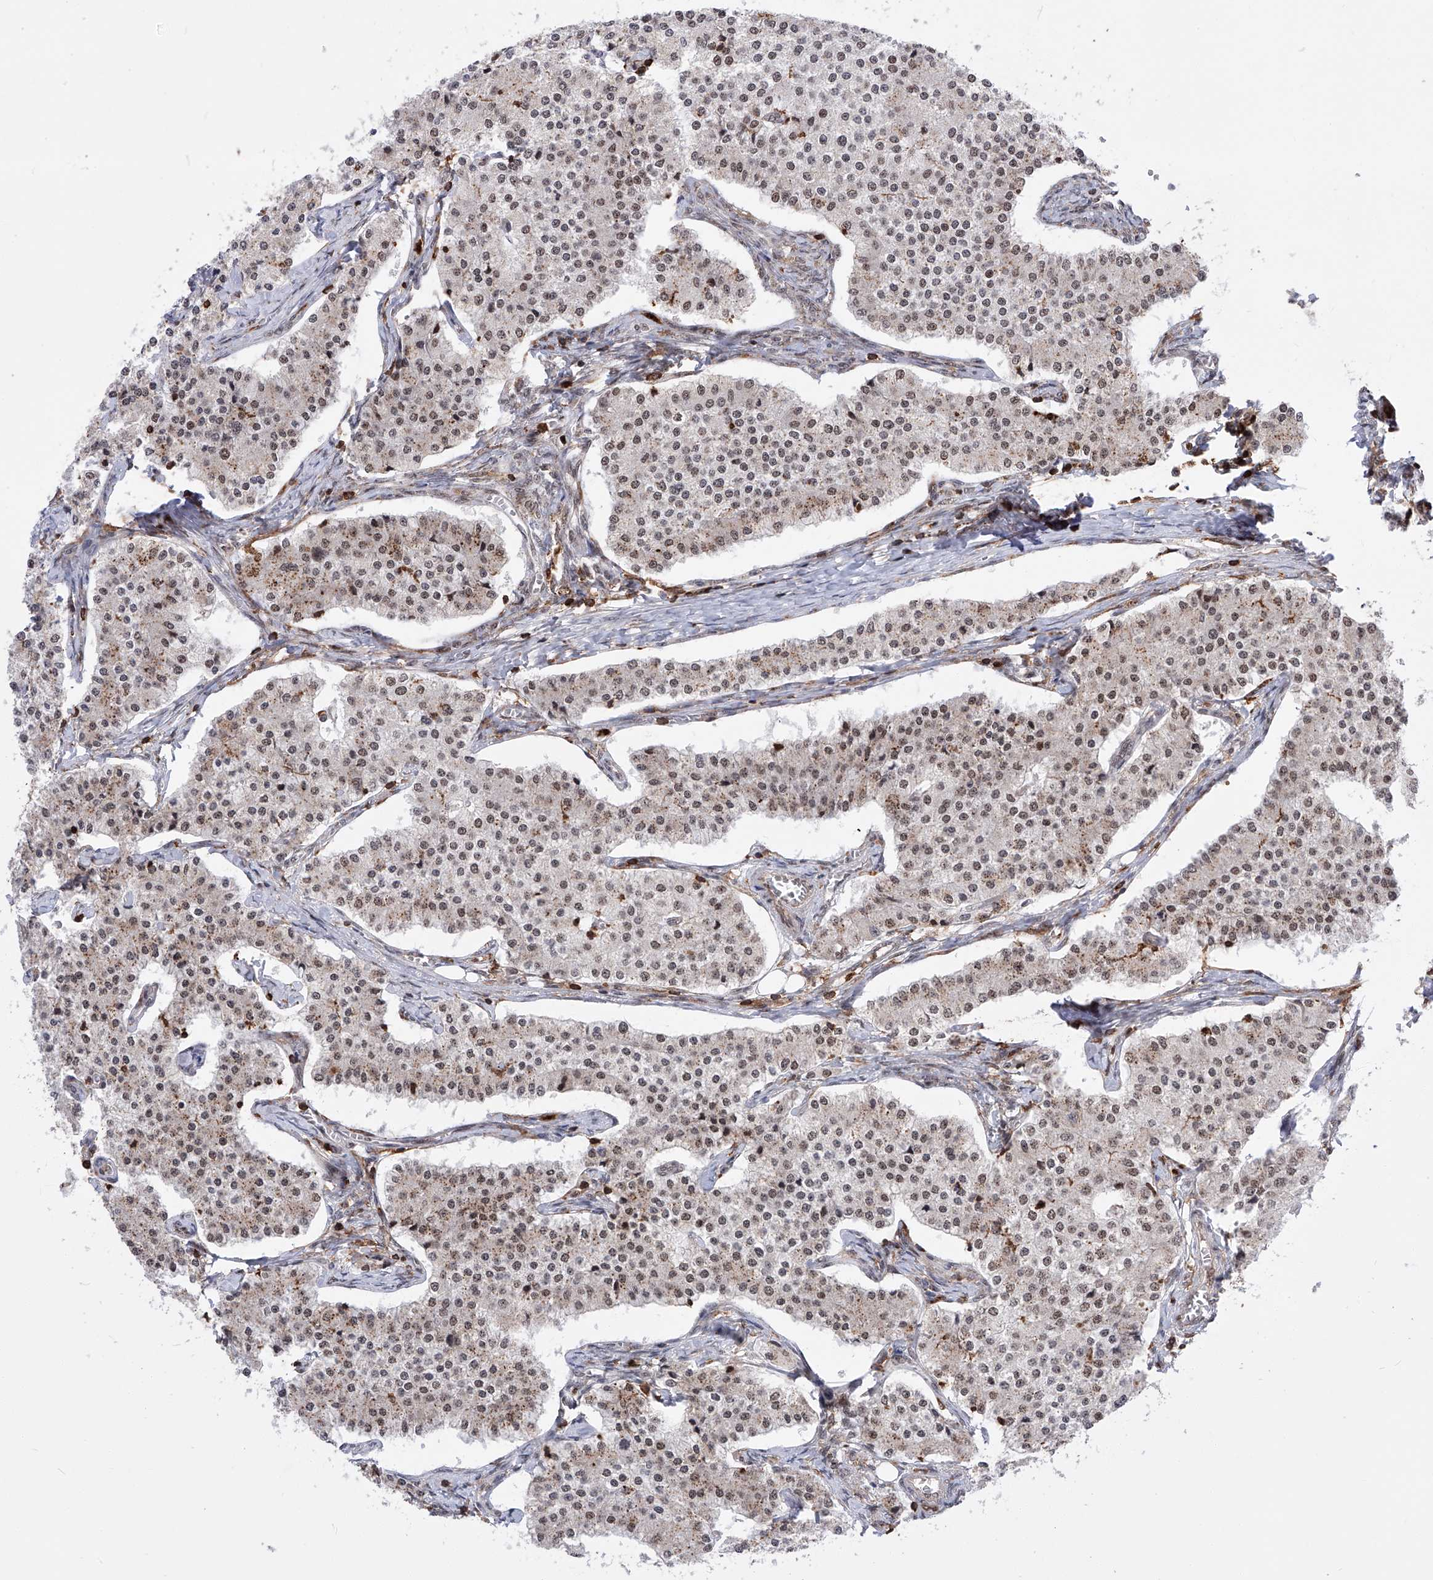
{"staining": {"intensity": "weak", "quantity": "25%-75%", "location": "cytoplasmic/membranous,nuclear"}, "tissue": "carcinoid", "cell_type": "Tumor cells", "image_type": "cancer", "snomed": [{"axis": "morphology", "description": "Carcinoid, malignant, NOS"}, {"axis": "topography", "description": "Colon"}], "caption": "The immunohistochemical stain shows weak cytoplasmic/membranous and nuclear staining in tumor cells of carcinoid tissue. The staining was performed using DAB (3,3'-diaminobenzidine) to visualize the protein expression in brown, while the nuclei were stained in blue with hematoxylin (Magnification: 20x).", "gene": "ZNF280D", "patient": {"sex": "female", "age": 52}}